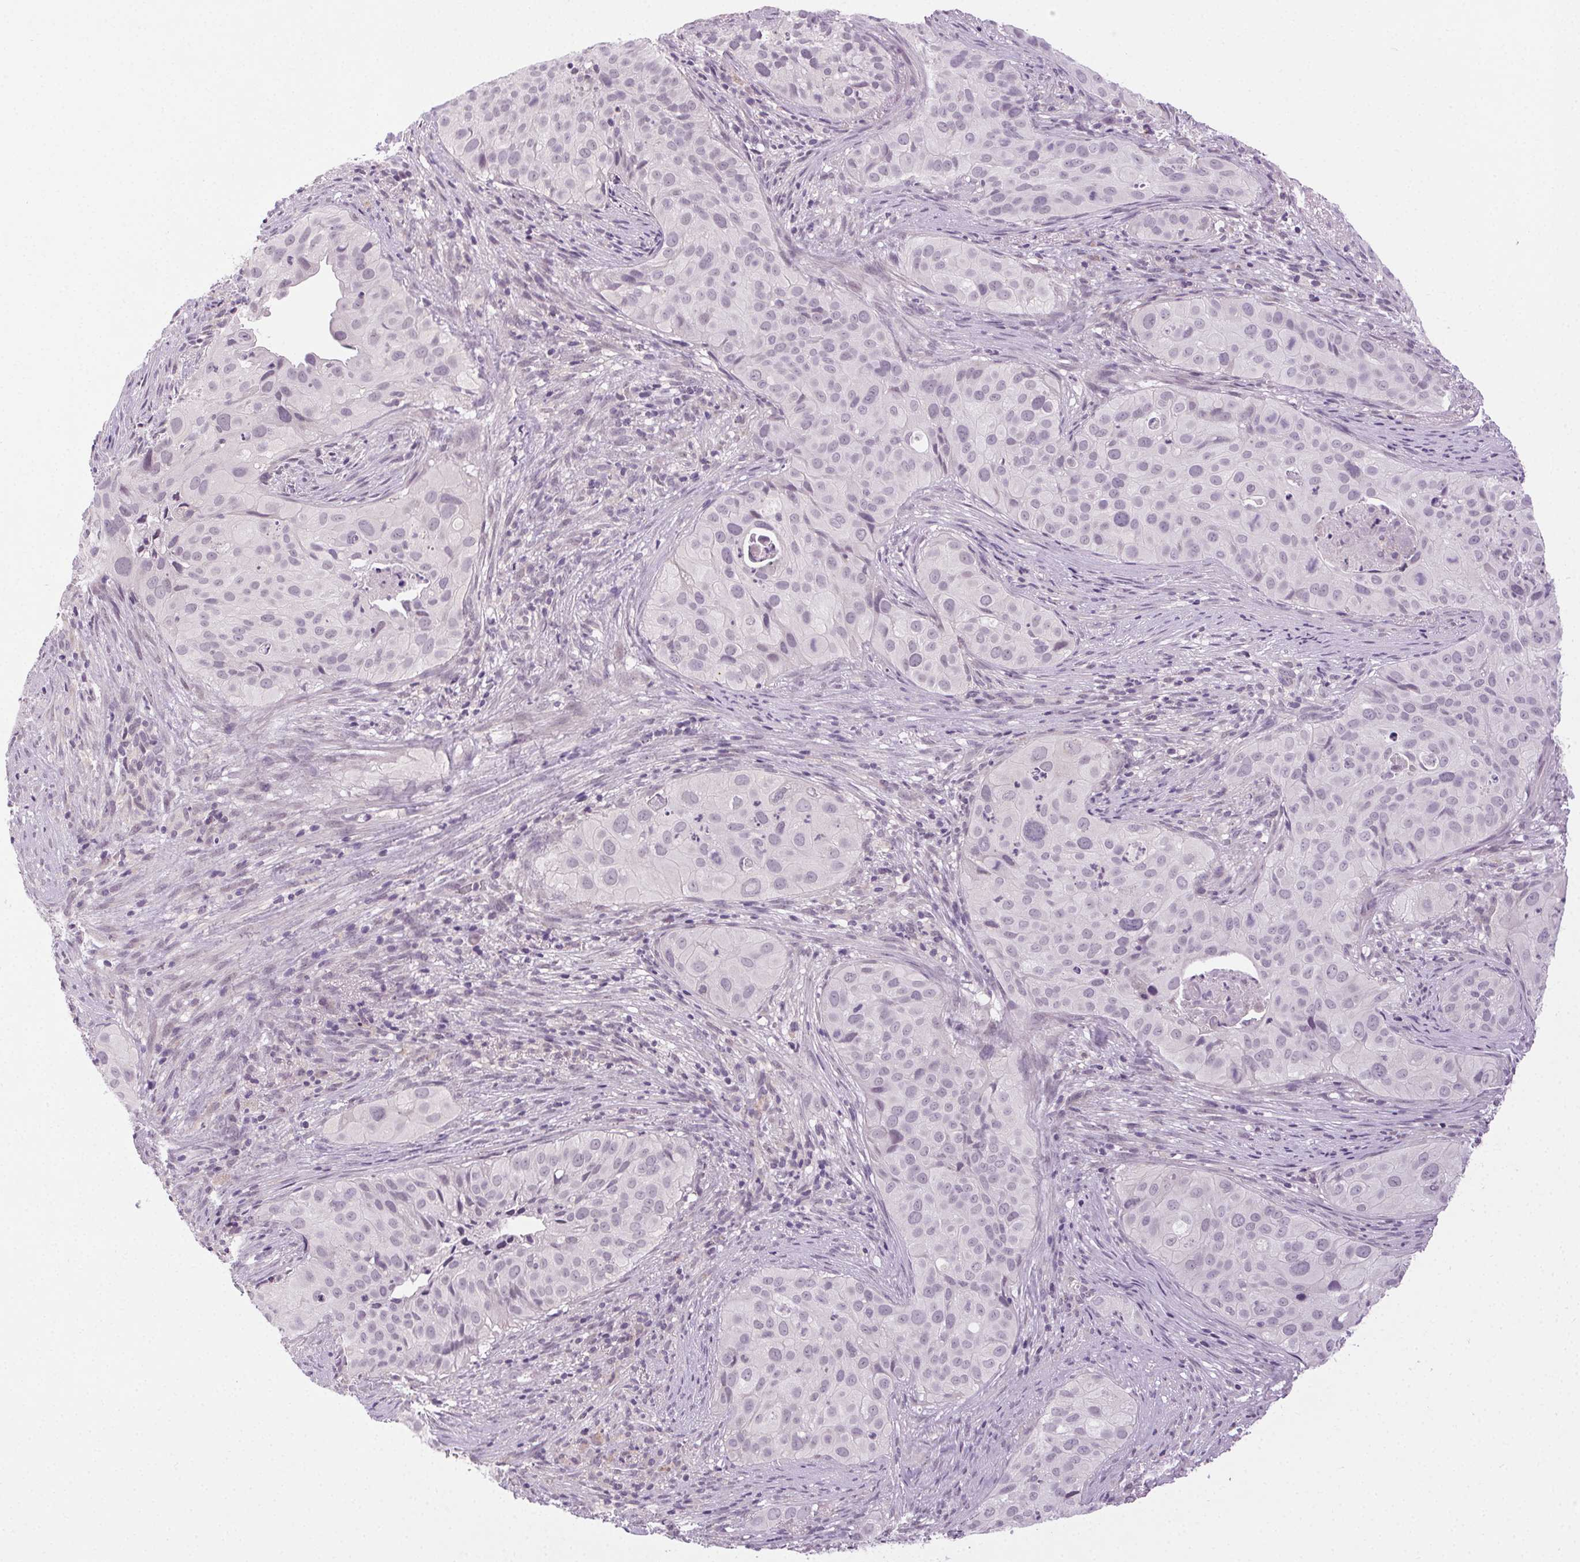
{"staining": {"intensity": "negative", "quantity": "none", "location": "none"}, "tissue": "cervical cancer", "cell_type": "Tumor cells", "image_type": "cancer", "snomed": [{"axis": "morphology", "description": "Squamous cell carcinoma, NOS"}, {"axis": "topography", "description": "Cervix"}], "caption": "Photomicrograph shows no significant protein expression in tumor cells of cervical cancer (squamous cell carcinoma).", "gene": "FAM168A", "patient": {"sex": "female", "age": 38}}